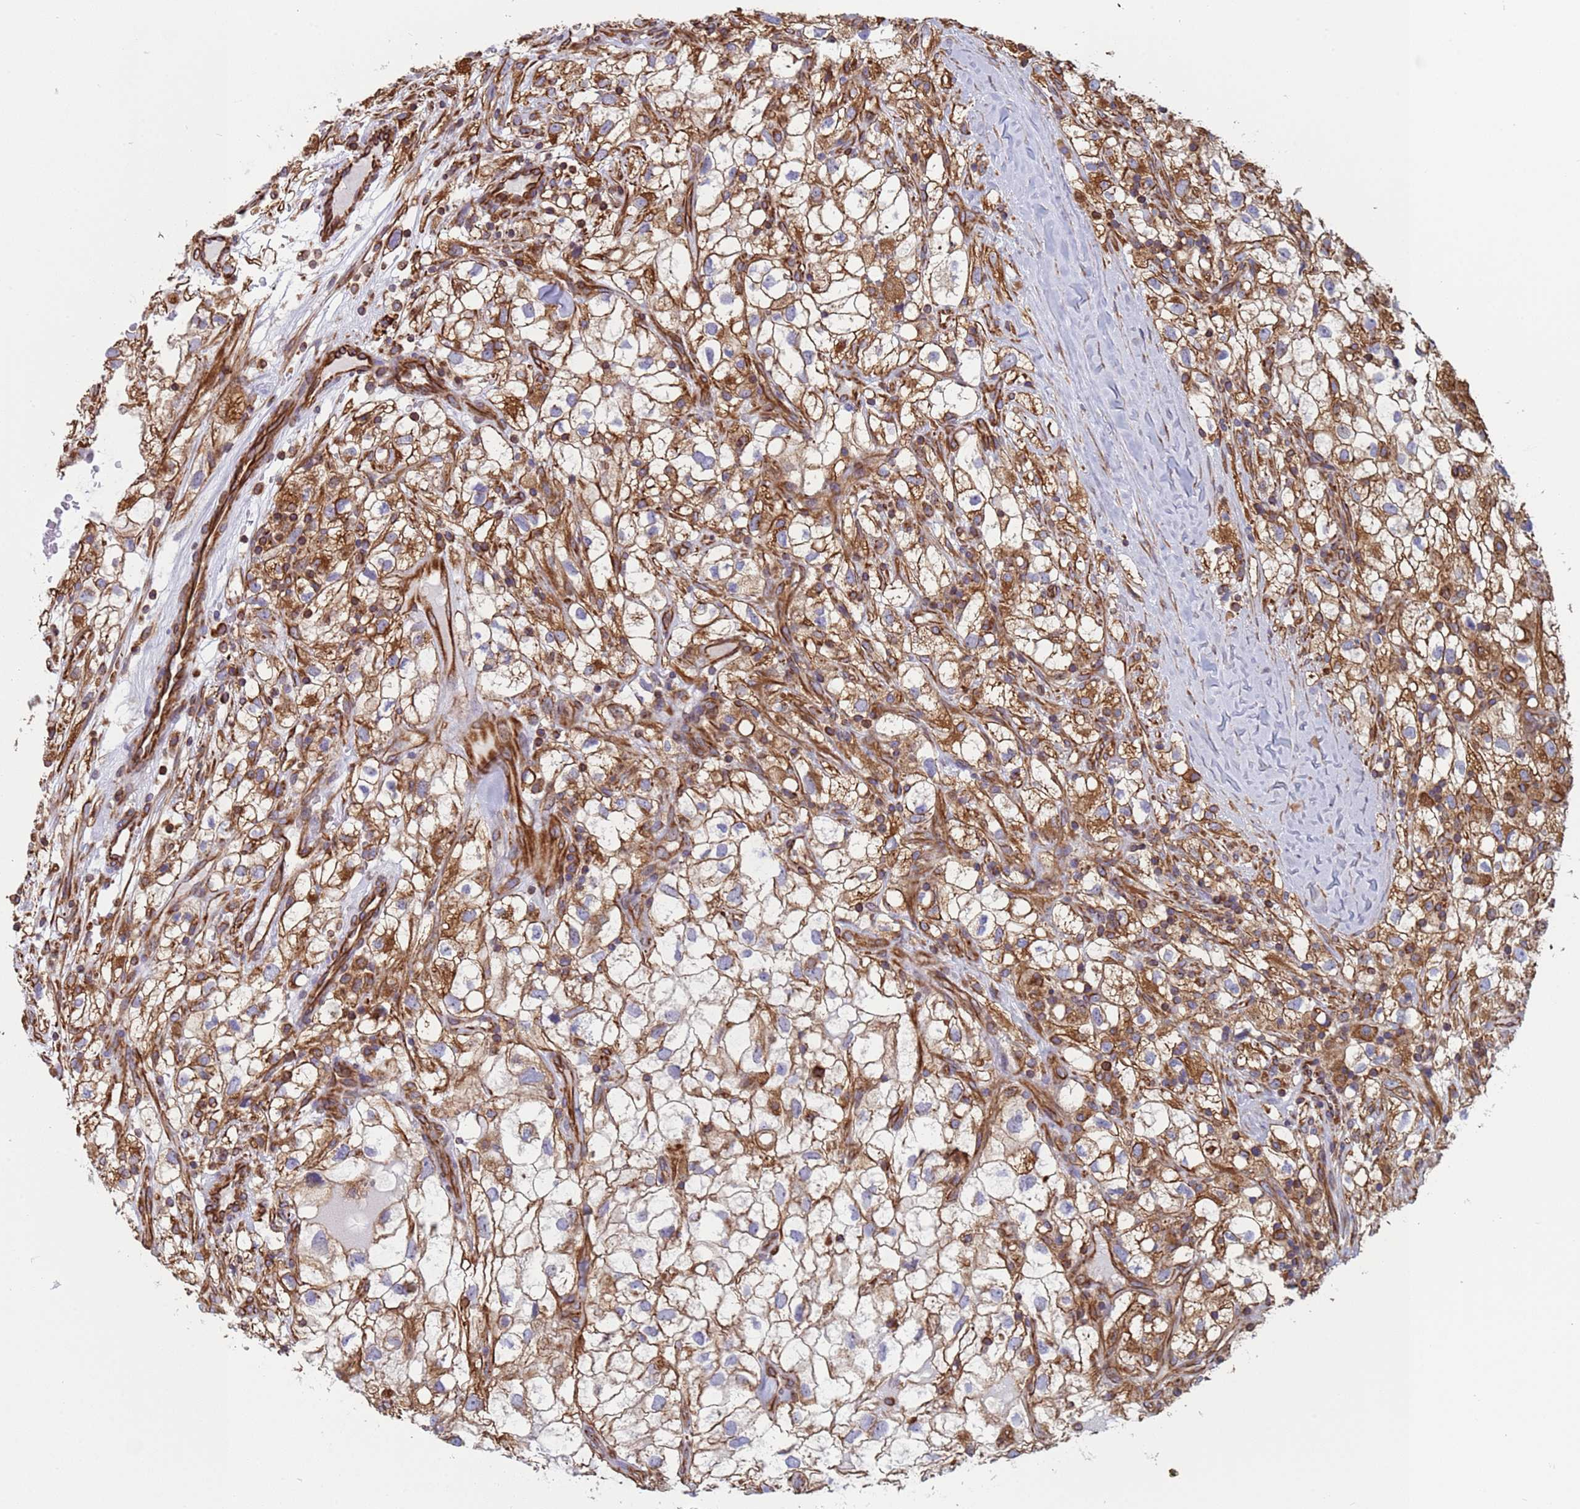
{"staining": {"intensity": "moderate", "quantity": "25%-75%", "location": "cytoplasmic/membranous"}, "tissue": "renal cancer", "cell_type": "Tumor cells", "image_type": "cancer", "snomed": [{"axis": "morphology", "description": "Adenocarcinoma, NOS"}, {"axis": "topography", "description": "Kidney"}], "caption": "A brown stain labels moderate cytoplasmic/membranous expression of a protein in human adenocarcinoma (renal) tumor cells.", "gene": "NUDT12", "patient": {"sex": "male", "age": 59}}